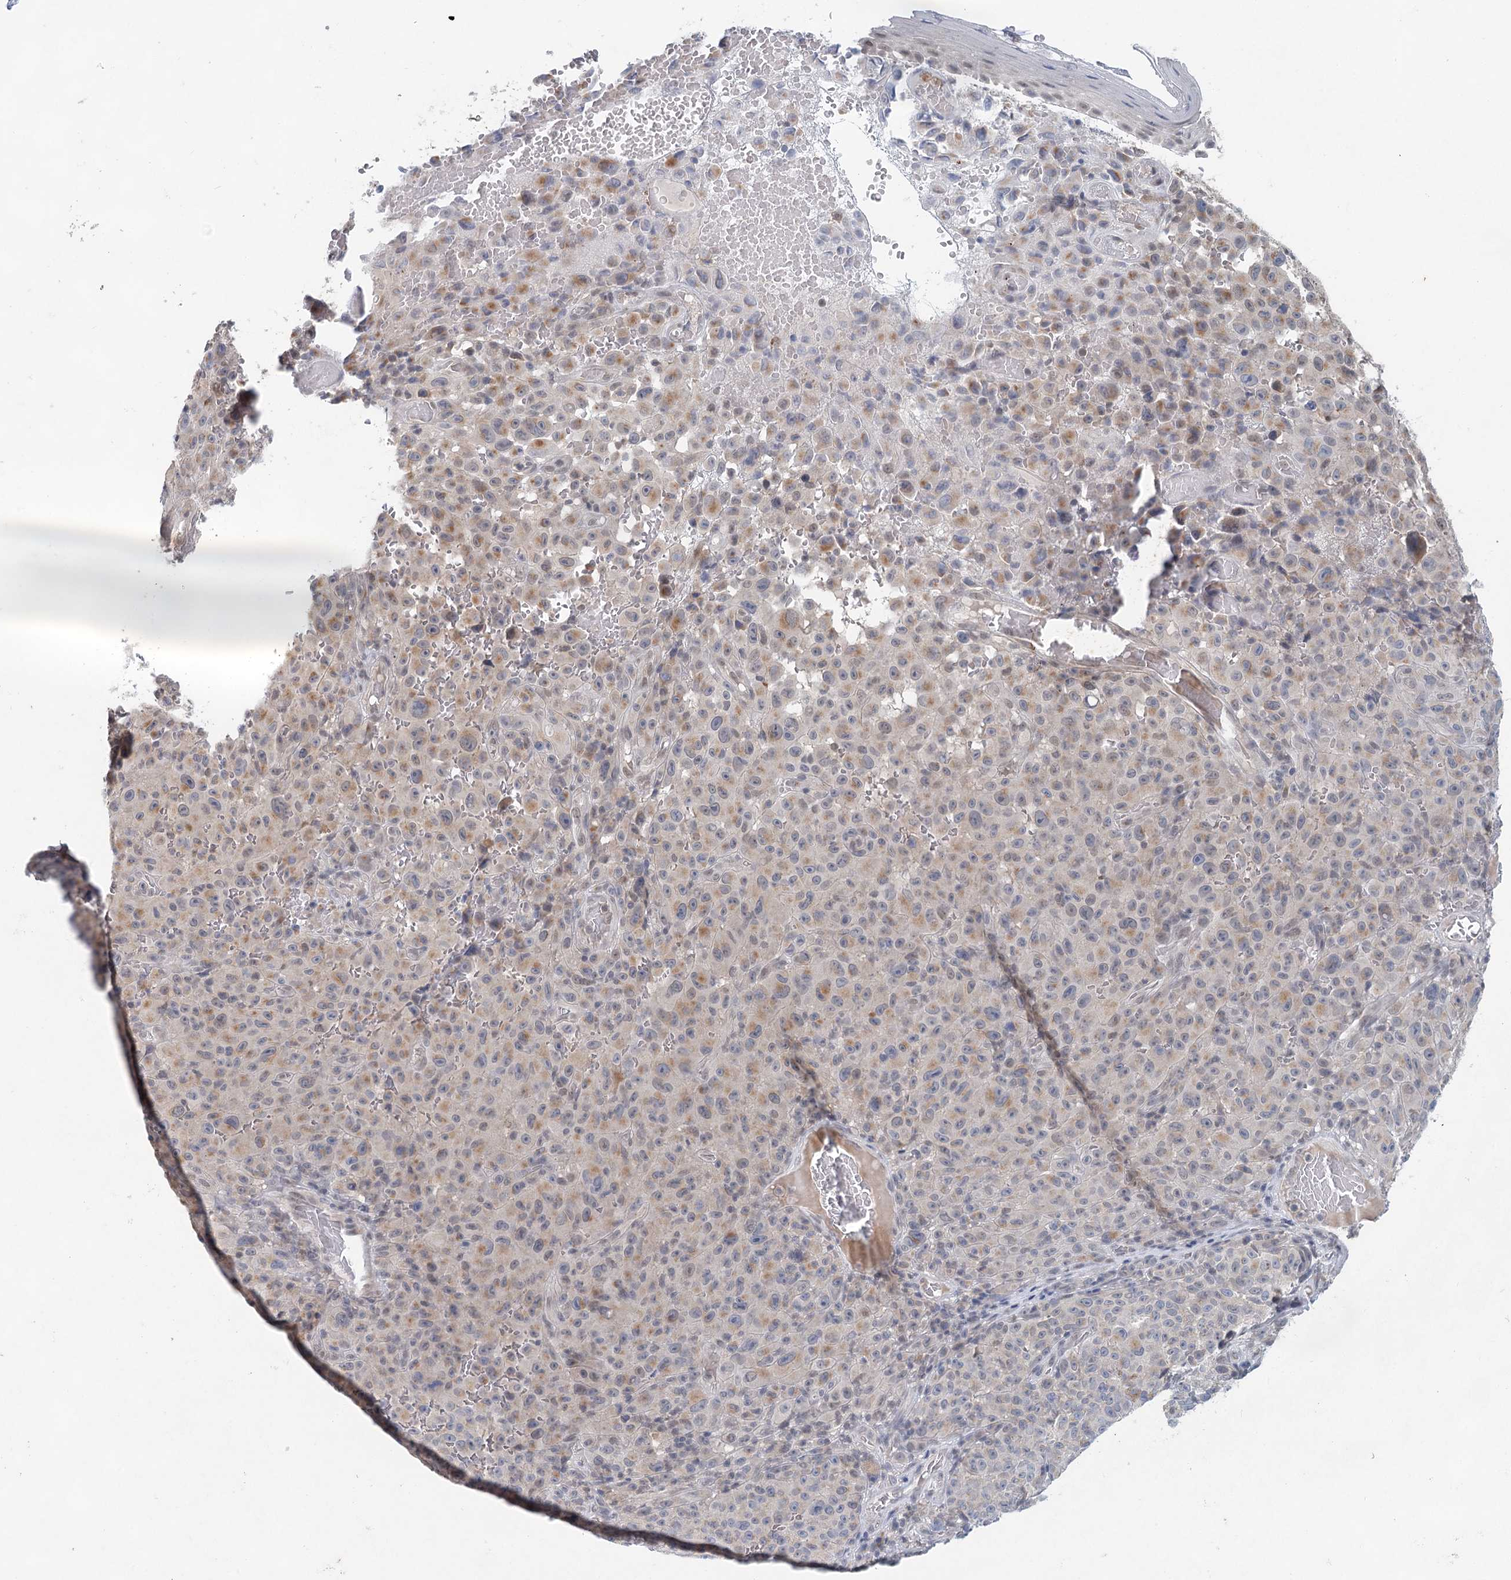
{"staining": {"intensity": "weak", "quantity": "25%-75%", "location": "cytoplasmic/membranous"}, "tissue": "melanoma", "cell_type": "Tumor cells", "image_type": "cancer", "snomed": [{"axis": "morphology", "description": "Malignant melanoma, NOS"}, {"axis": "topography", "description": "Skin"}], "caption": "Weak cytoplasmic/membranous staining is appreciated in about 25%-75% of tumor cells in melanoma.", "gene": "BLTP1", "patient": {"sex": "female", "age": 82}}